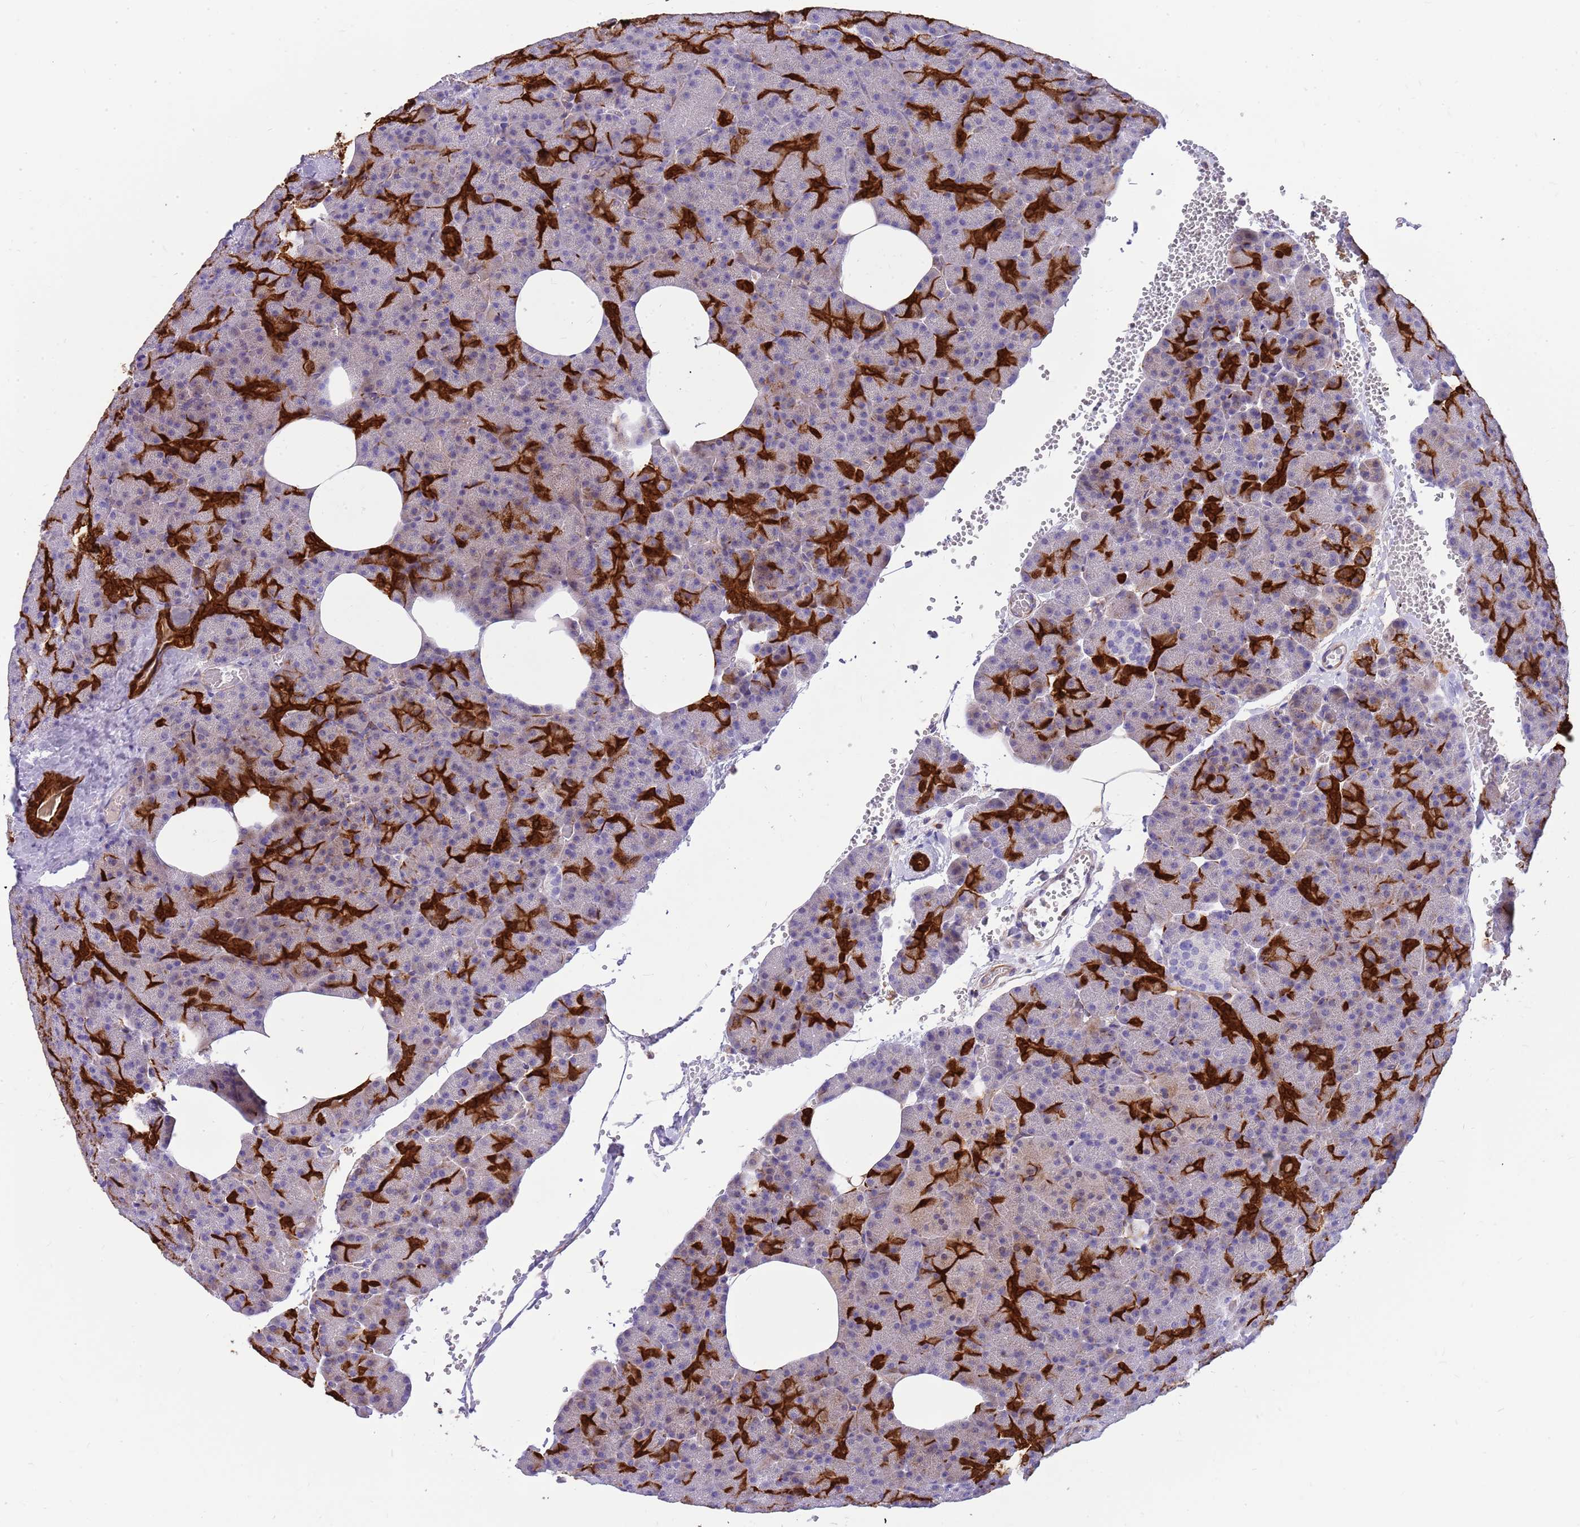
{"staining": {"intensity": "strong", "quantity": "25%-75%", "location": "cytoplasmic/membranous"}, "tissue": "pancreas", "cell_type": "Exocrine glandular cells", "image_type": "normal", "snomed": [{"axis": "morphology", "description": "Normal tissue, NOS"}, {"axis": "morphology", "description": "Carcinoid, malignant, NOS"}, {"axis": "topography", "description": "Pancreas"}], "caption": "The image exhibits immunohistochemical staining of normal pancreas. There is strong cytoplasmic/membranous expression is seen in approximately 25%-75% of exocrine glandular cells. (brown staining indicates protein expression, while blue staining denotes nuclei).", "gene": "ZDHHC1", "patient": {"sex": "female", "age": 35}}